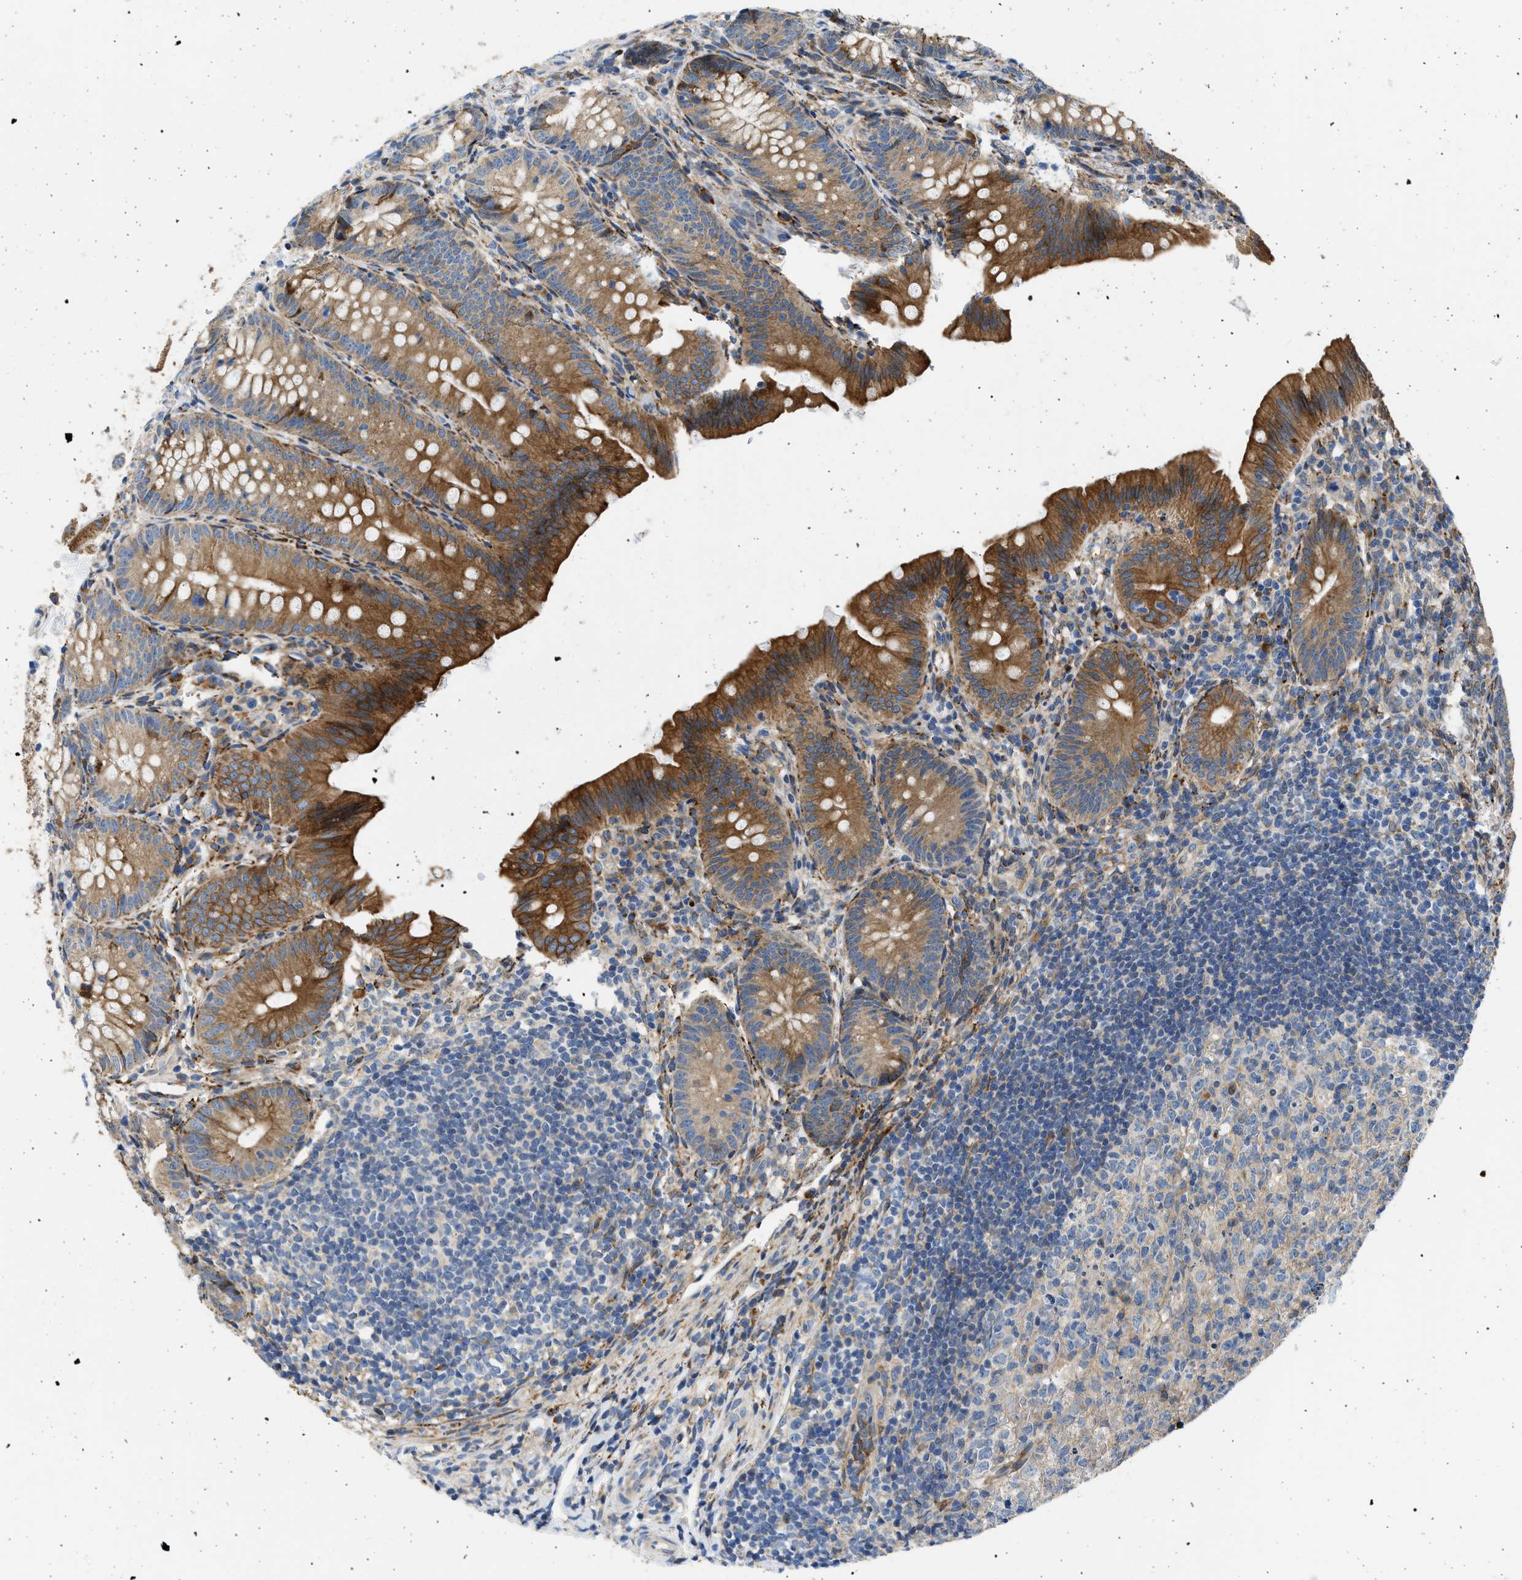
{"staining": {"intensity": "strong", "quantity": "25%-75%", "location": "cytoplasmic/membranous"}, "tissue": "appendix", "cell_type": "Glandular cells", "image_type": "normal", "snomed": [{"axis": "morphology", "description": "Normal tissue, NOS"}, {"axis": "topography", "description": "Appendix"}], "caption": "A high amount of strong cytoplasmic/membranous staining is present in approximately 25%-75% of glandular cells in normal appendix. Nuclei are stained in blue.", "gene": "PLD2", "patient": {"sex": "male", "age": 1}}